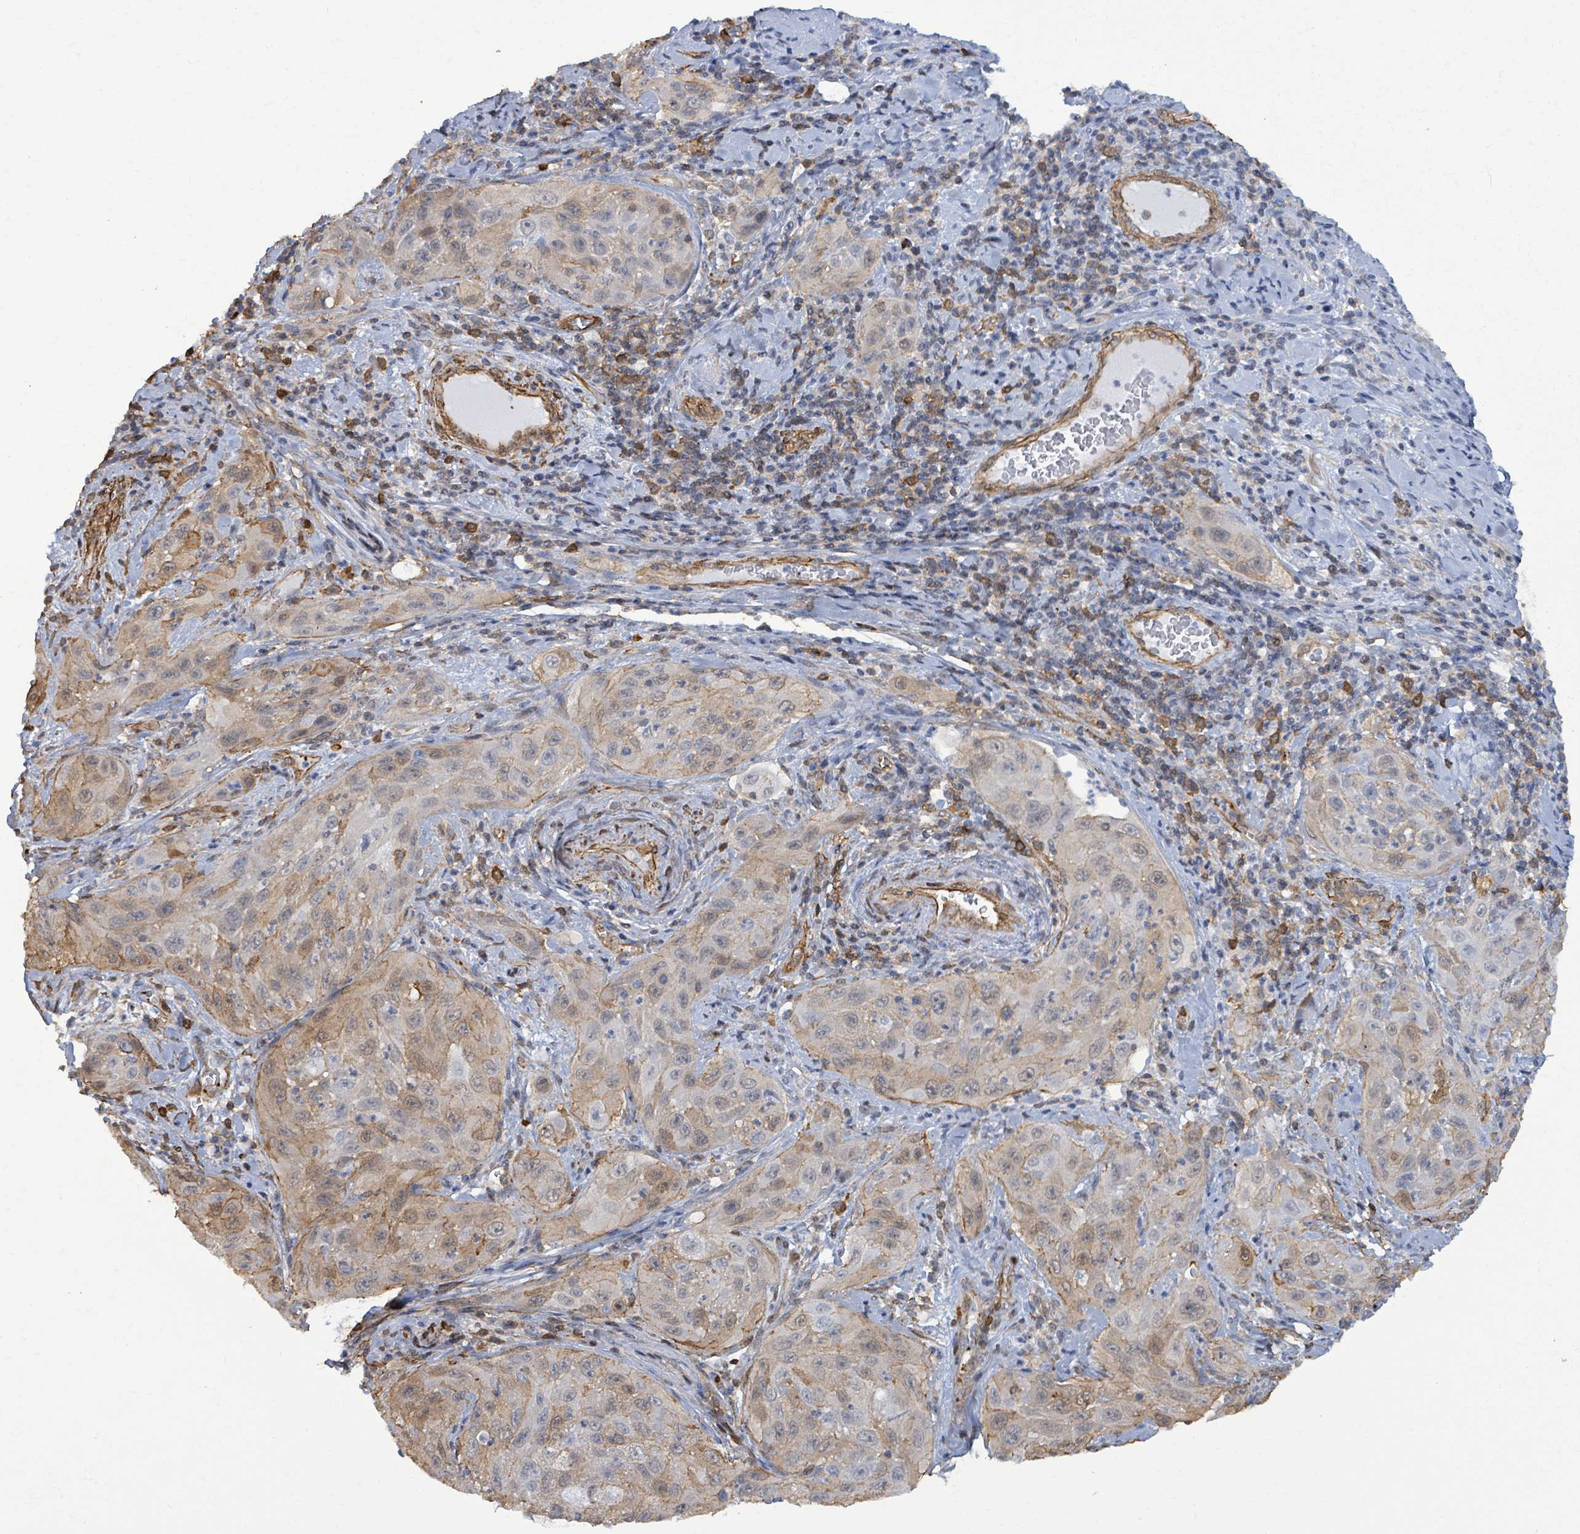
{"staining": {"intensity": "weak", "quantity": "25%-75%", "location": "cytoplasmic/membranous"}, "tissue": "cervical cancer", "cell_type": "Tumor cells", "image_type": "cancer", "snomed": [{"axis": "morphology", "description": "Squamous cell carcinoma, NOS"}, {"axis": "topography", "description": "Cervix"}], "caption": "High-power microscopy captured an immunohistochemistry (IHC) histopathology image of cervical squamous cell carcinoma, revealing weak cytoplasmic/membranous positivity in about 25%-75% of tumor cells. (DAB (3,3'-diaminobenzidine) IHC, brown staining for protein, blue staining for nuclei).", "gene": "PRKRIP1", "patient": {"sex": "female", "age": 42}}